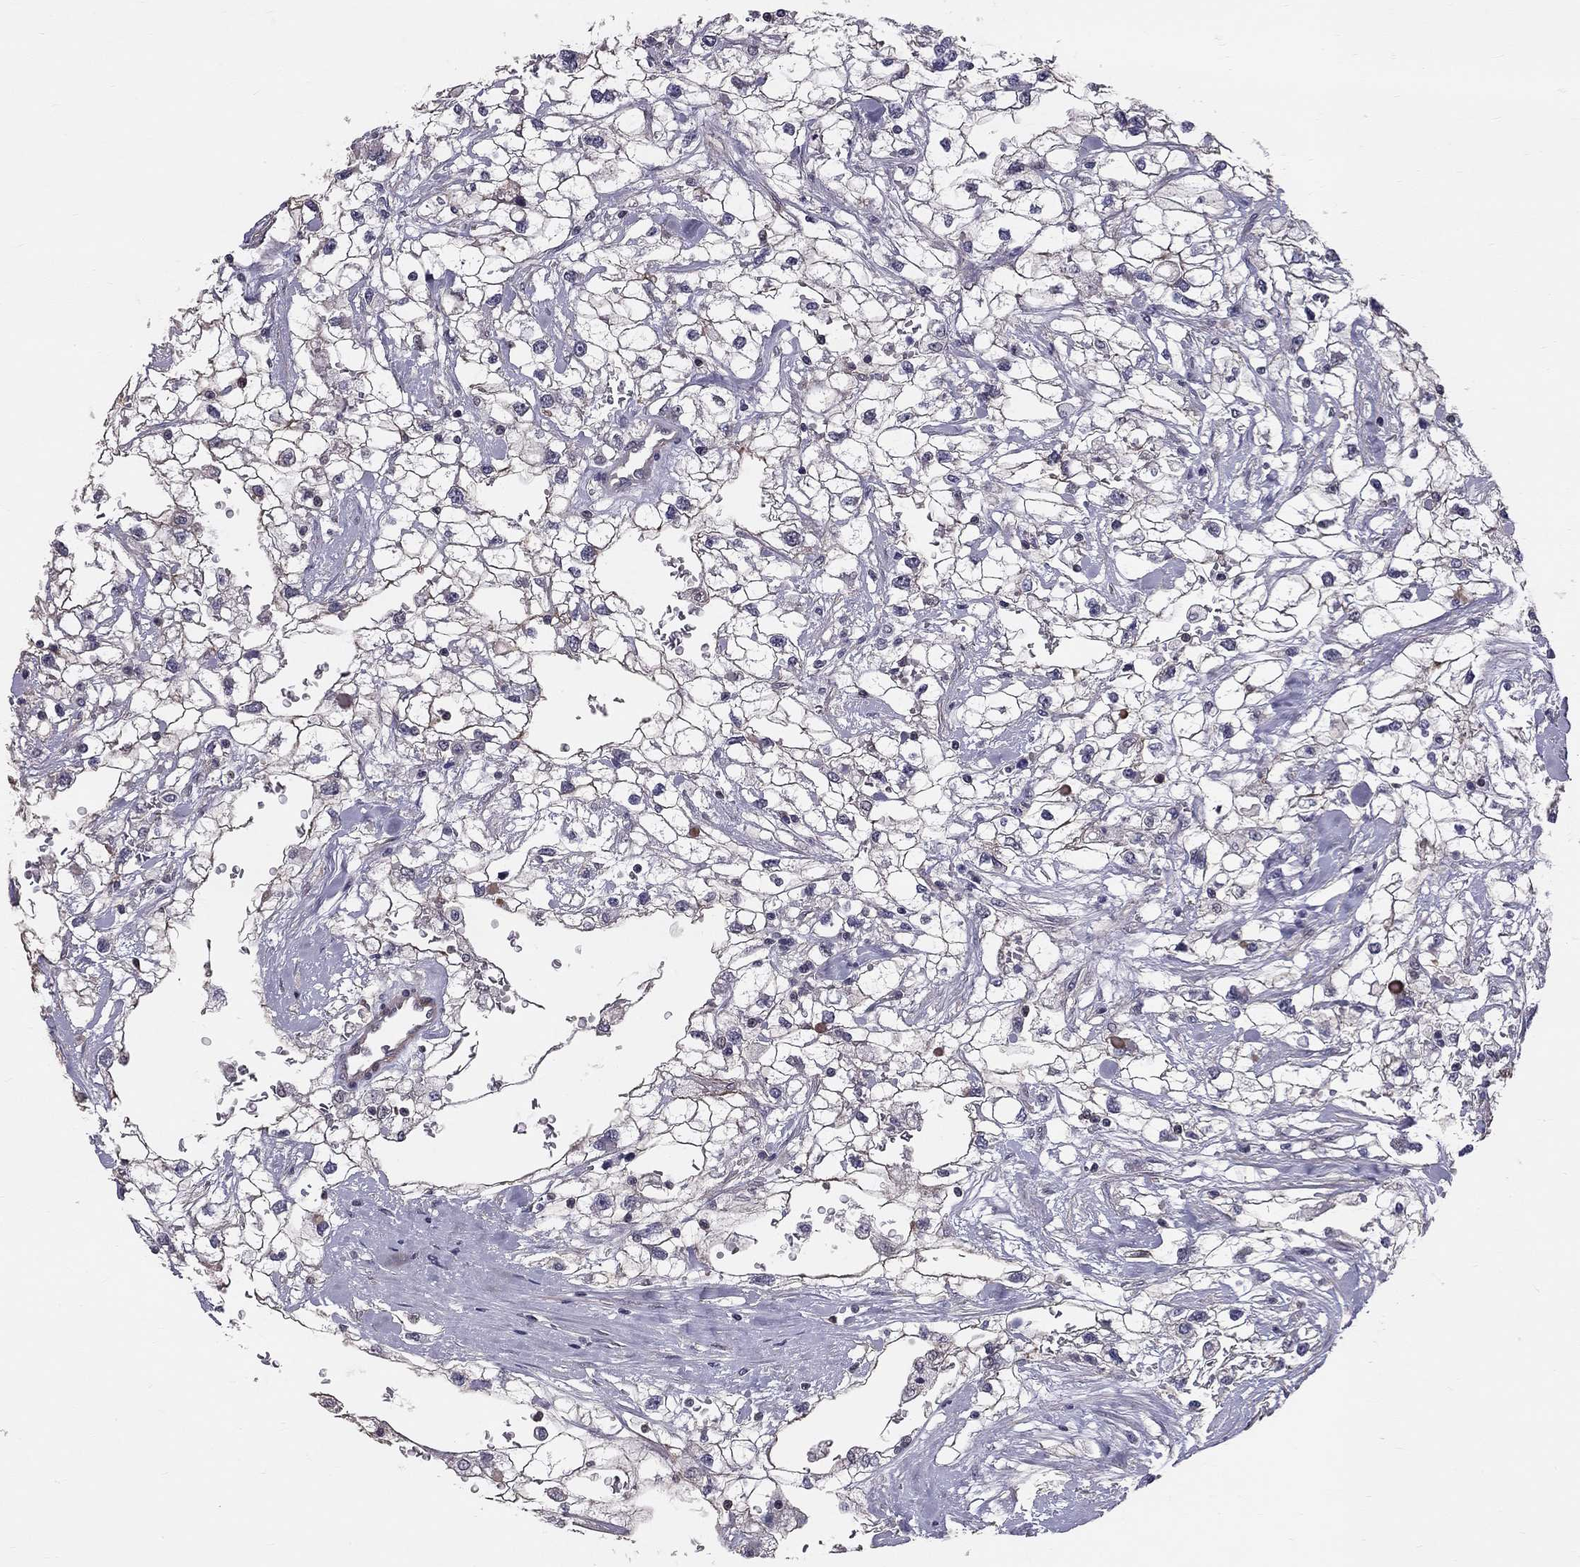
{"staining": {"intensity": "negative", "quantity": "none", "location": "none"}, "tissue": "renal cancer", "cell_type": "Tumor cells", "image_type": "cancer", "snomed": [{"axis": "morphology", "description": "Adenocarcinoma, NOS"}, {"axis": "topography", "description": "Kidney"}], "caption": "DAB (3,3'-diaminobenzidine) immunohistochemical staining of adenocarcinoma (renal) reveals no significant expression in tumor cells.", "gene": "GJB4", "patient": {"sex": "male", "age": 59}}